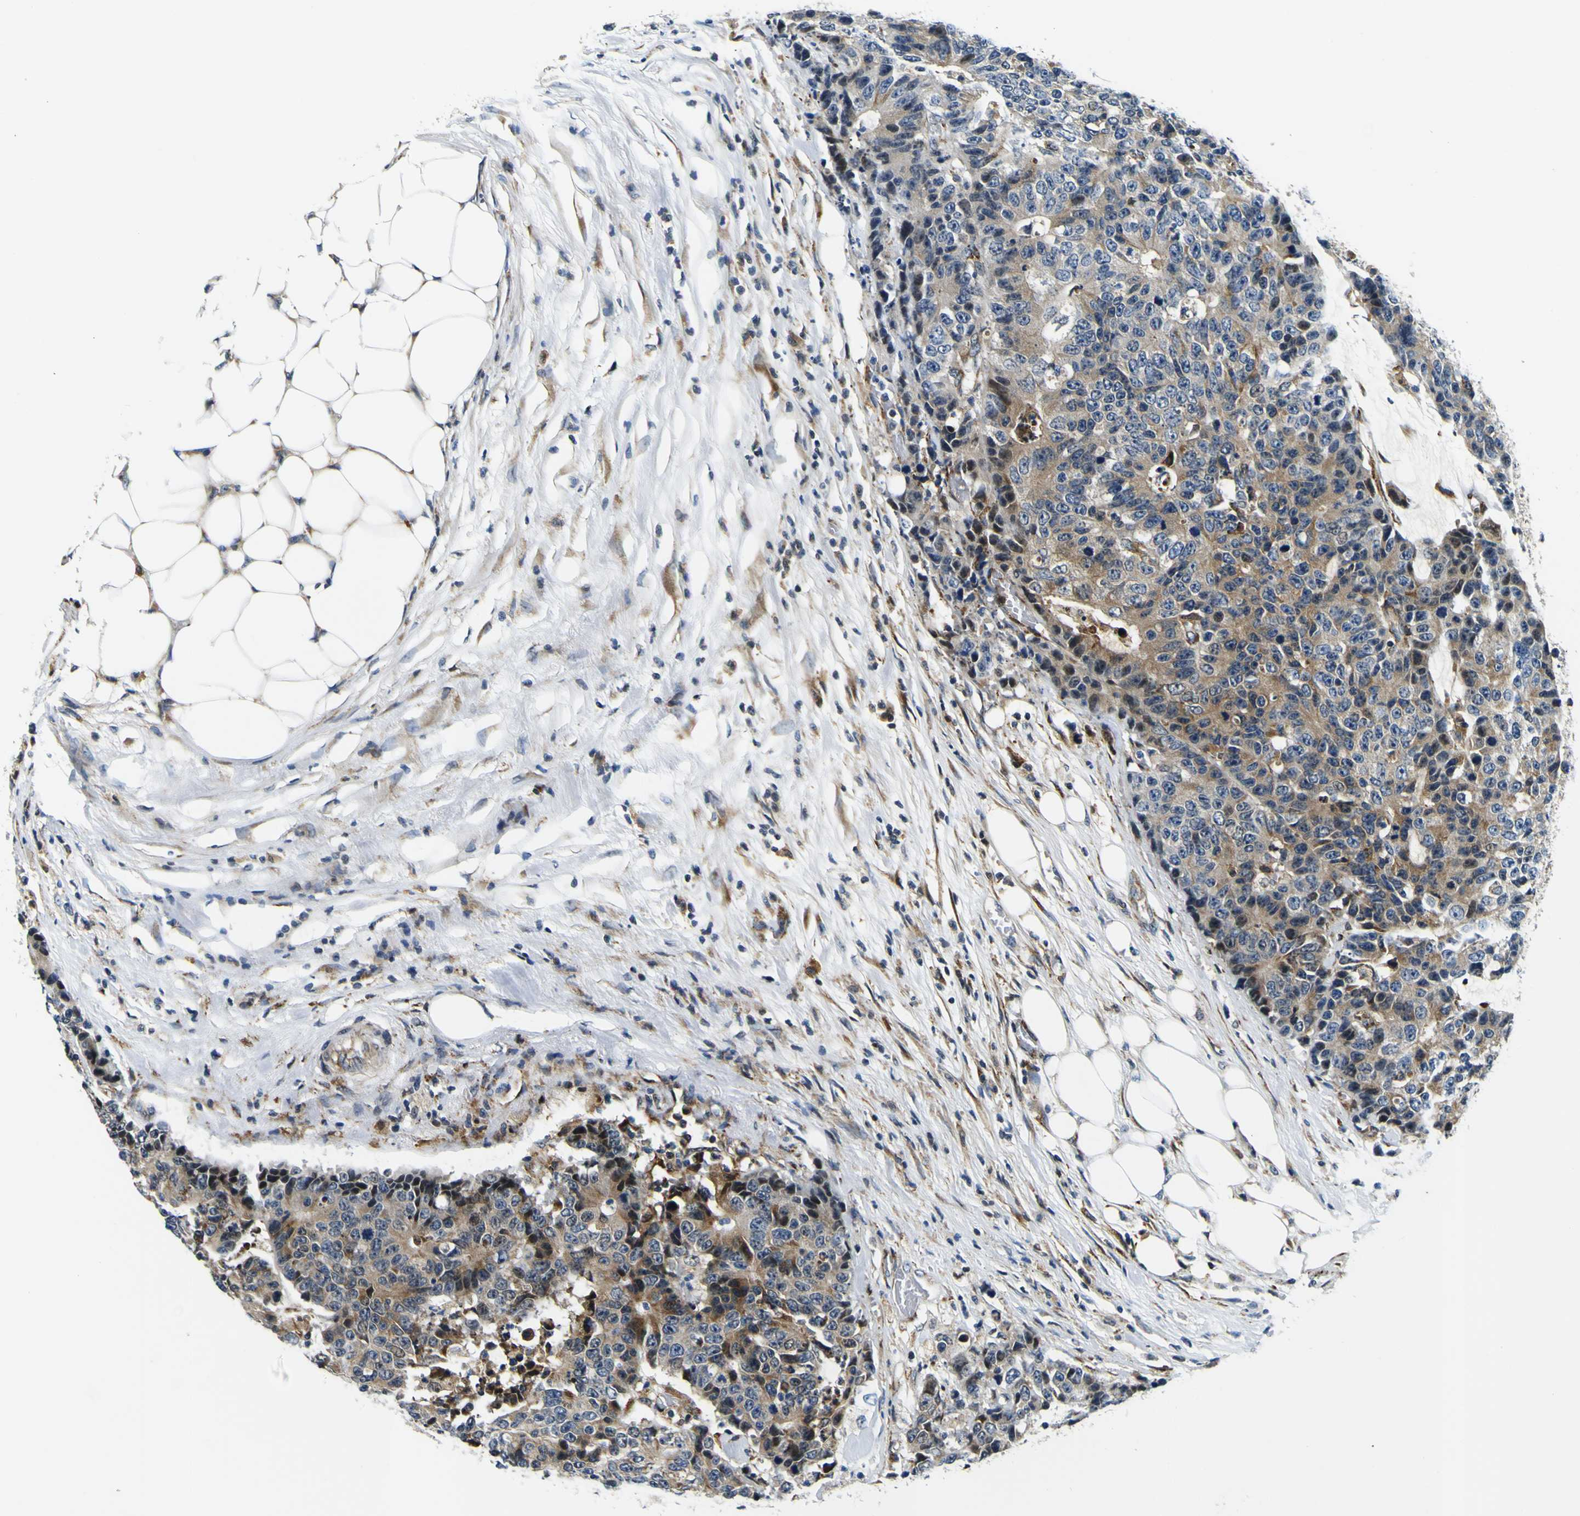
{"staining": {"intensity": "moderate", "quantity": "25%-75%", "location": "cytoplasmic/membranous"}, "tissue": "colorectal cancer", "cell_type": "Tumor cells", "image_type": "cancer", "snomed": [{"axis": "morphology", "description": "Adenocarcinoma, NOS"}, {"axis": "topography", "description": "Colon"}], "caption": "A brown stain shows moderate cytoplasmic/membranous positivity of a protein in colorectal cancer (adenocarcinoma) tumor cells.", "gene": "NLRP3", "patient": {"sex": "female", "age": 86}}